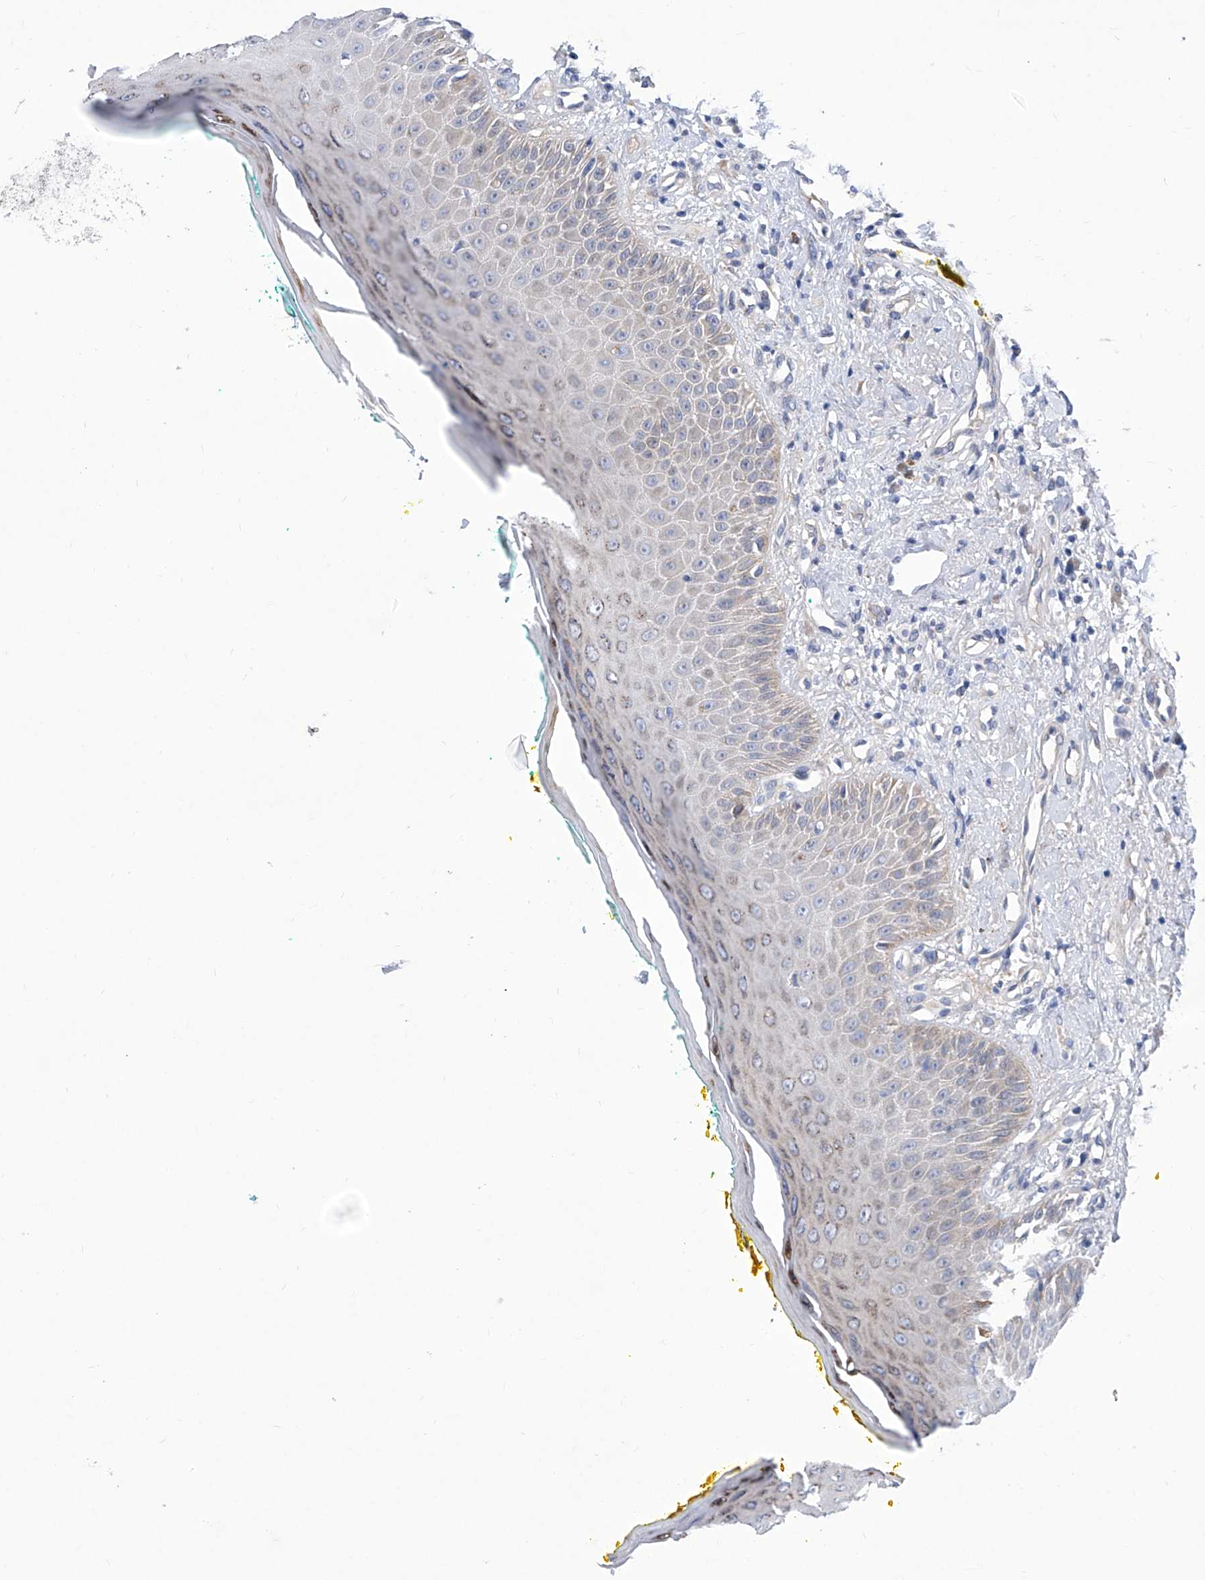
{"staining": {"intensity": "weak", "quantity": "25%-75%", "location": "cytoplasmic/membranous"}, "tissue": "oral mucosa", "cell_type": "Squamous epithelial cells", "image_type": "normal", "snomed": [{"axis": "morphology", "description": "Normal tissue, NOS"}, {"axis": "topography", "description": "Oral tissue"}], "caption": "Protein analysis of normal oral mucosa shows weak cytoplasmic/membranous positivity in about 25%-75% of squamous epithelial cells.", "gene": "SRBD1", "patient": {"sex": "female", "age": 70}}